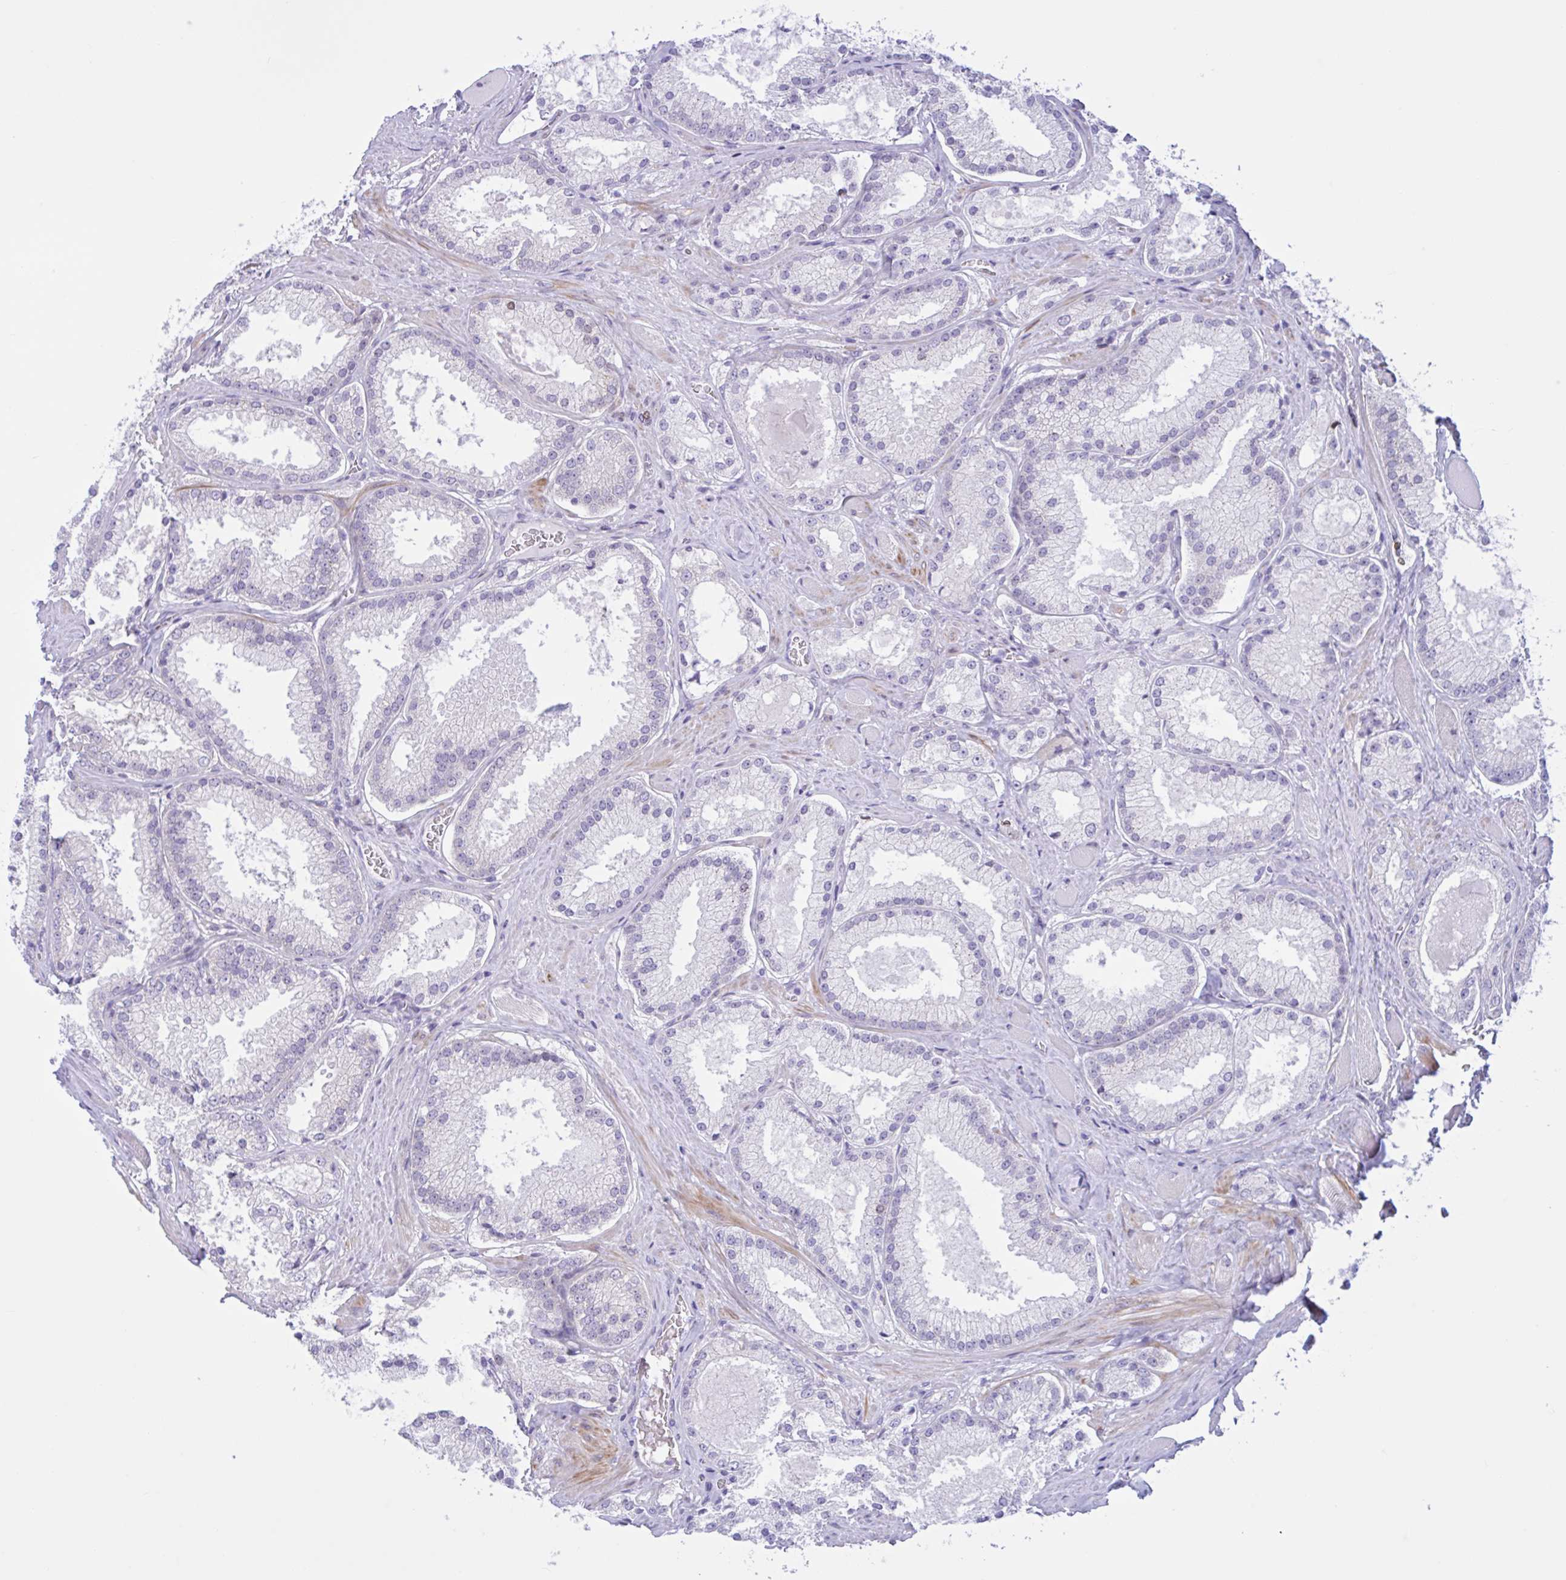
{"staining": {"intensity": "negative", "quantity": "none", "location": "none"}, "tissue": "prostate cancer", "cell_type": "Tumor cells", "image_type": "cancer", "snomed": [{"axis": "morphology", "description": "Adenocarcinoma, High grade"}, {"axis": "topography", "description": "Prostate"}], "caption": "DAB (3,3'-diaminobenzidine) immunohistochemical staining of human prostate cancer (adenocarcinoma (high-grade)) displays no significant staining in tumor cells.", "gene": "AHCYL2", "patient": {"sex": "male", "age": 68}}